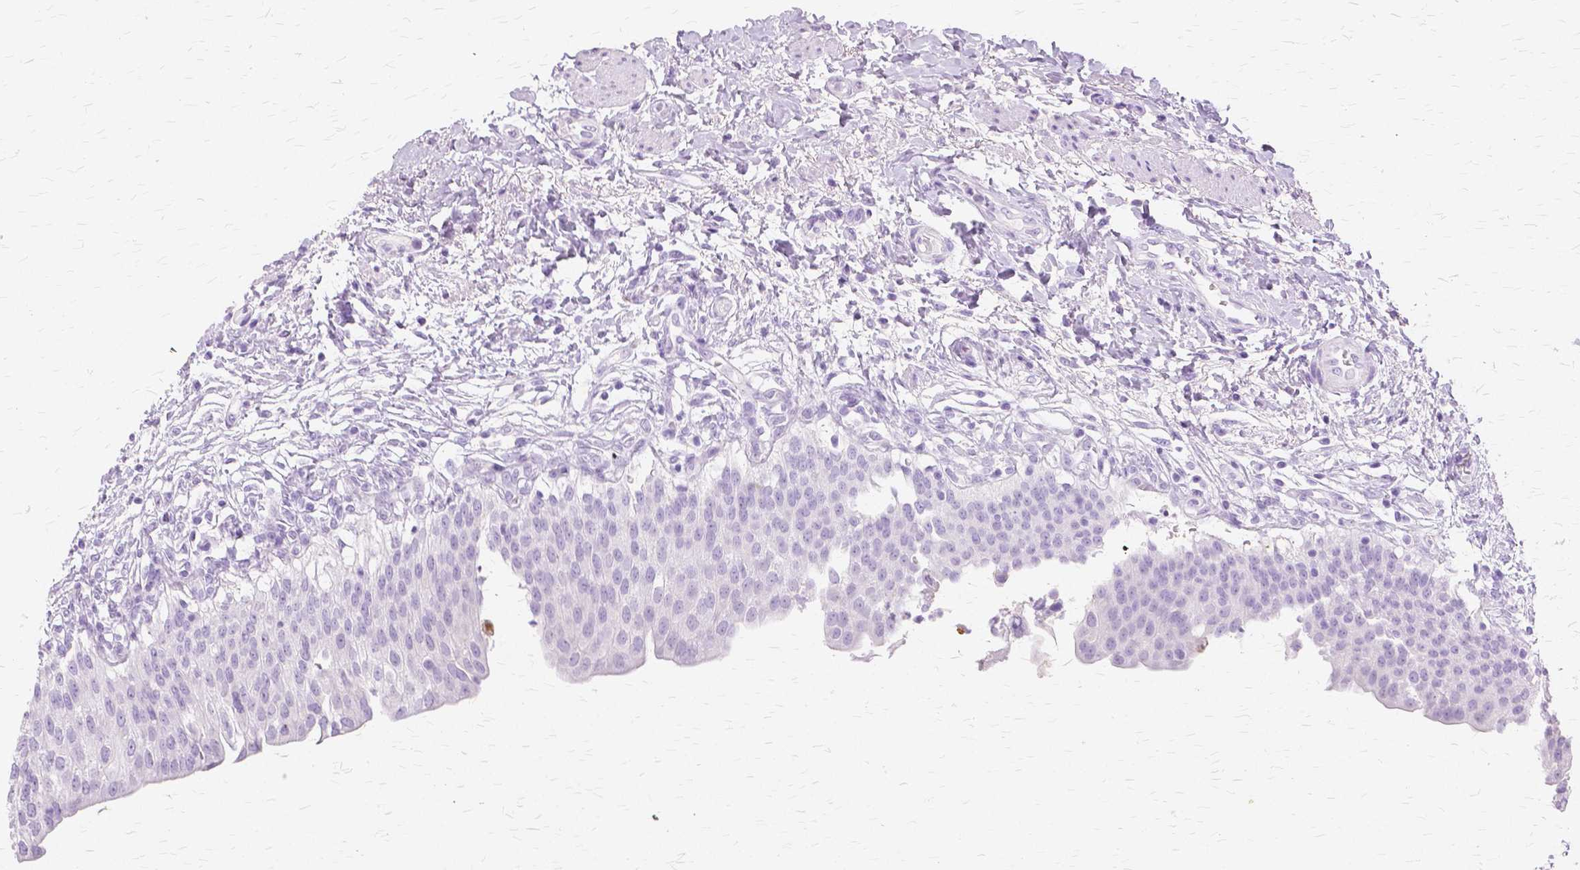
{"staining": {"intensity": "negative", "quantity": "none", "location": "none"}, "tissue": "urinary bladder", "cell_type": "Urothelial cells", "image_type": "normal", "snomed": [{"axis": "morphology", "description": "Normal tissue, NOS"}, {"axis": "topography", "description": "Urinary bladder"}, {"axis": "topography", "description": "Peripheral nerve tissue"}], "caption": "Image shows no significant protein positivity in urothelial cells of normal urinary bladder.", "gene": "TGM1", "patient": {"sex": "female", "age": 60}}